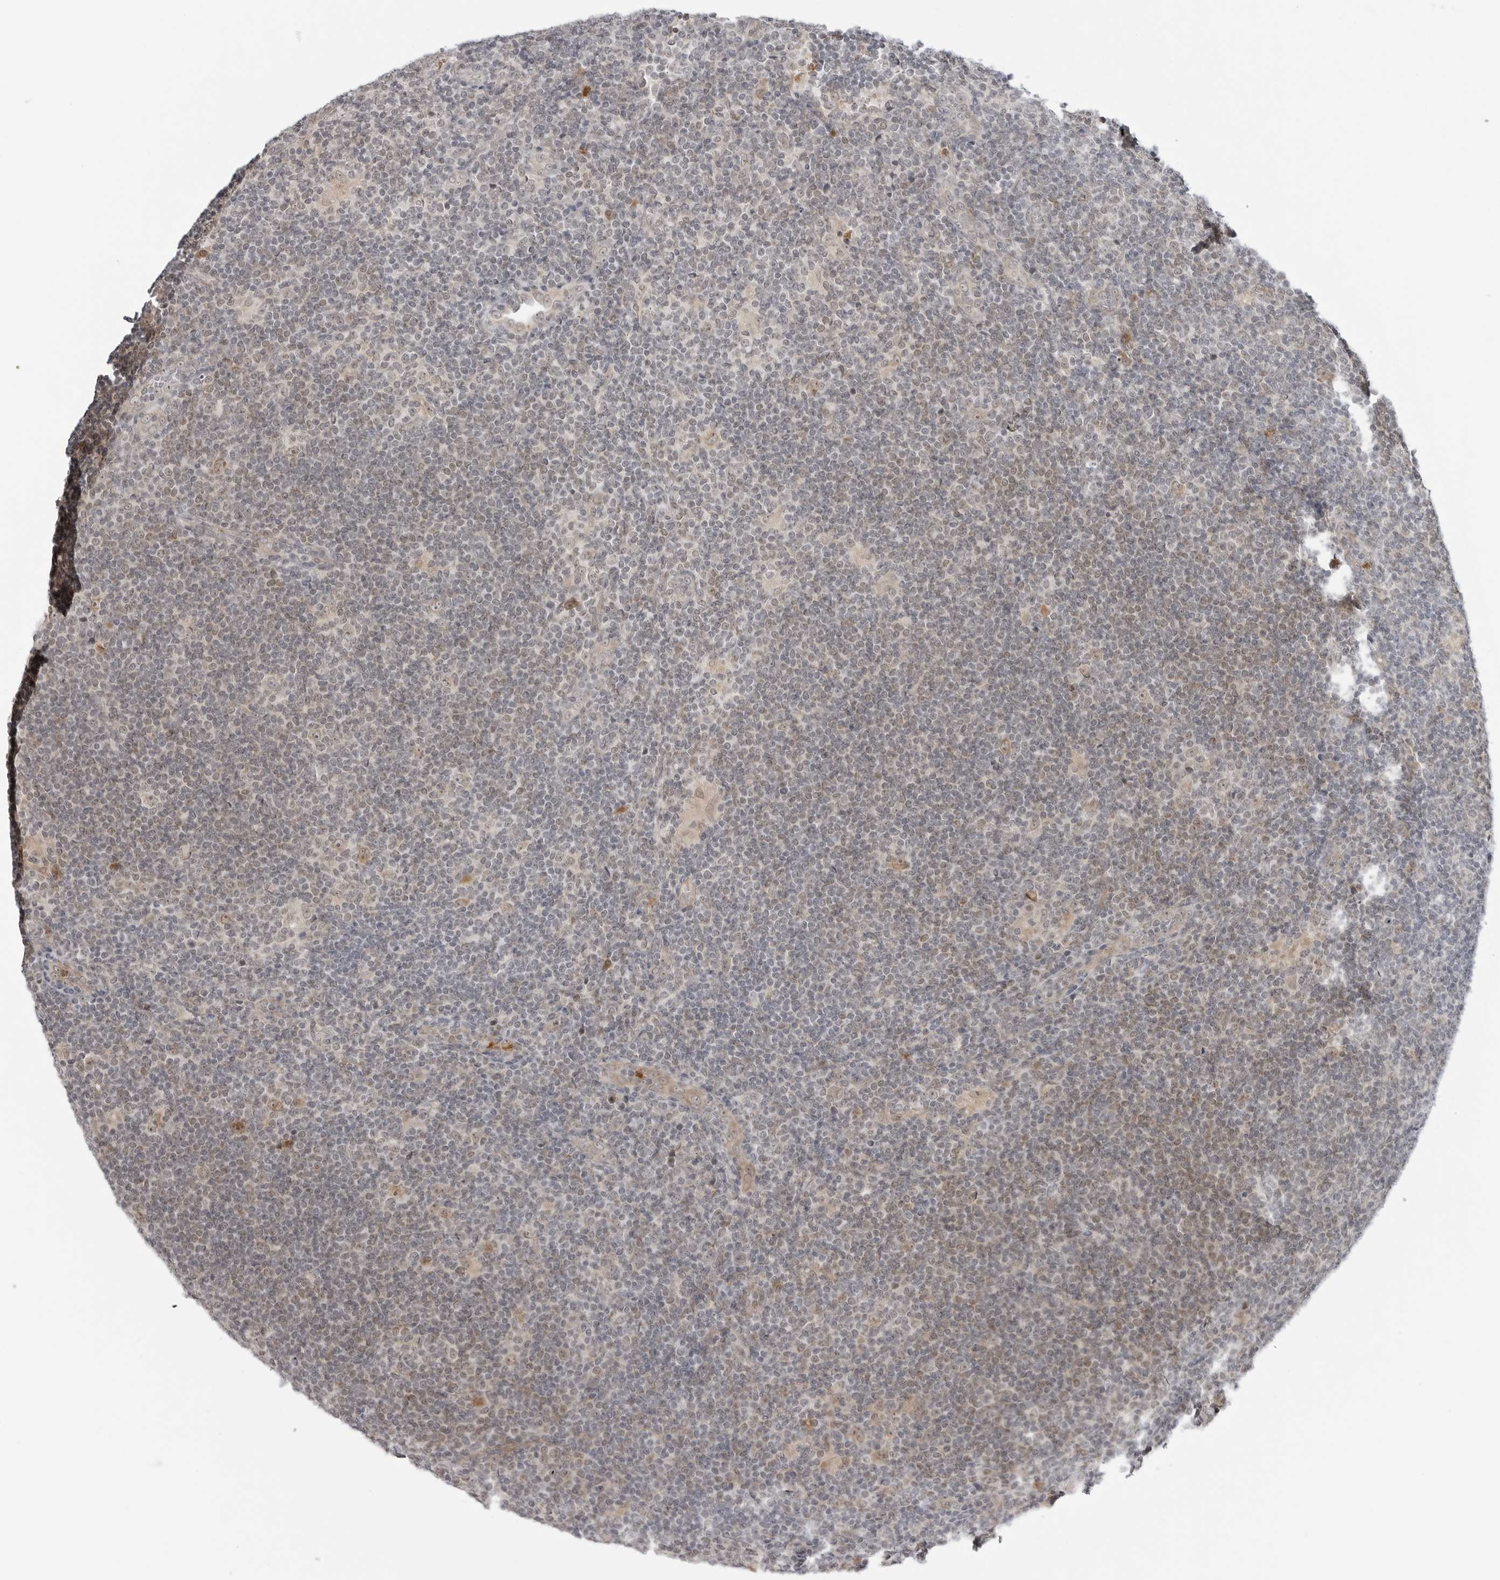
{"staining": {"intensity": "weak", "quantity": ">75%", "location": "cytoplasmic/membranous,nuclear"}, "tissue": "lymphoma", "cell_type": "Tumor cells", "image_type": "cancer", "snomed": [{"axis": "morphology", "description": "Hodgkin's disease, NOS"}, {"axis": "topography", "description": "Lymph node"}], "caption": "Protein staining by immunohistochemistry displays weak cytoplasmic/membranous and nuclear positivity in approximately >75% of tumor cells in Hodgkin's disease.", "gene": "SUGCT", "patient": {"sex": "female", "age": 57}}